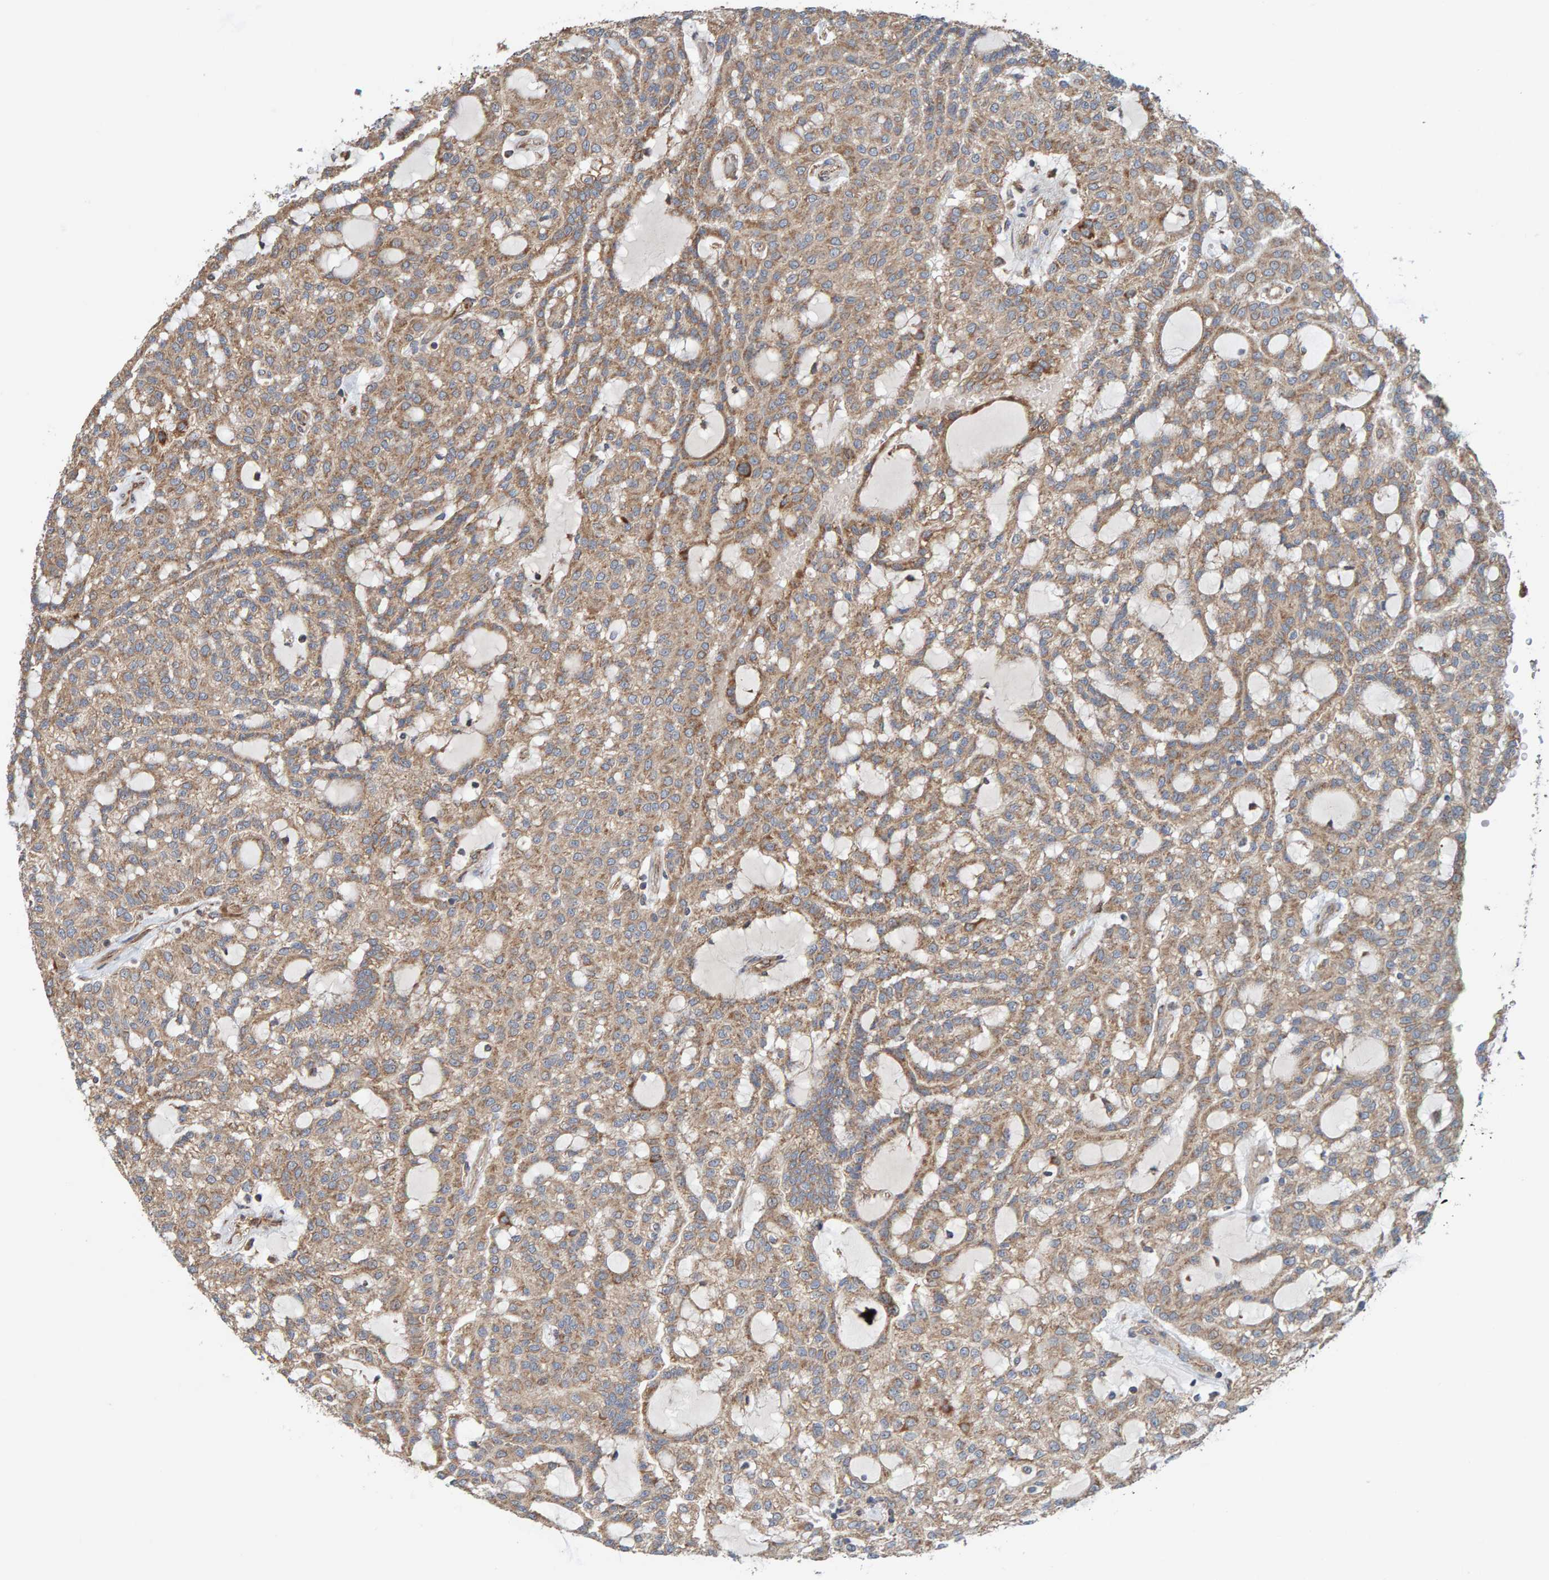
{"staining": {"intensity": "moderate", "quantity": ">75%", "location": "cytoplasmic/membranous"}, "tissue": "renal cancer", "cell_type": "Tumor cells", "image_type": "cancer", "snomed": [{"axis": "morphology", "description": "Adenocarcinoma, NOS"}, {"axis": "topography", "description": "Kidney"}], "caption": "Immunohistochemical staining of adenocarcinoma (renal) reveals medium levels of moderate cytoplasmic/membranous protein staining in about >75% of tumor cells.", "gene": "MRPL45", "patient": {"sex": "male", "age": 63}}